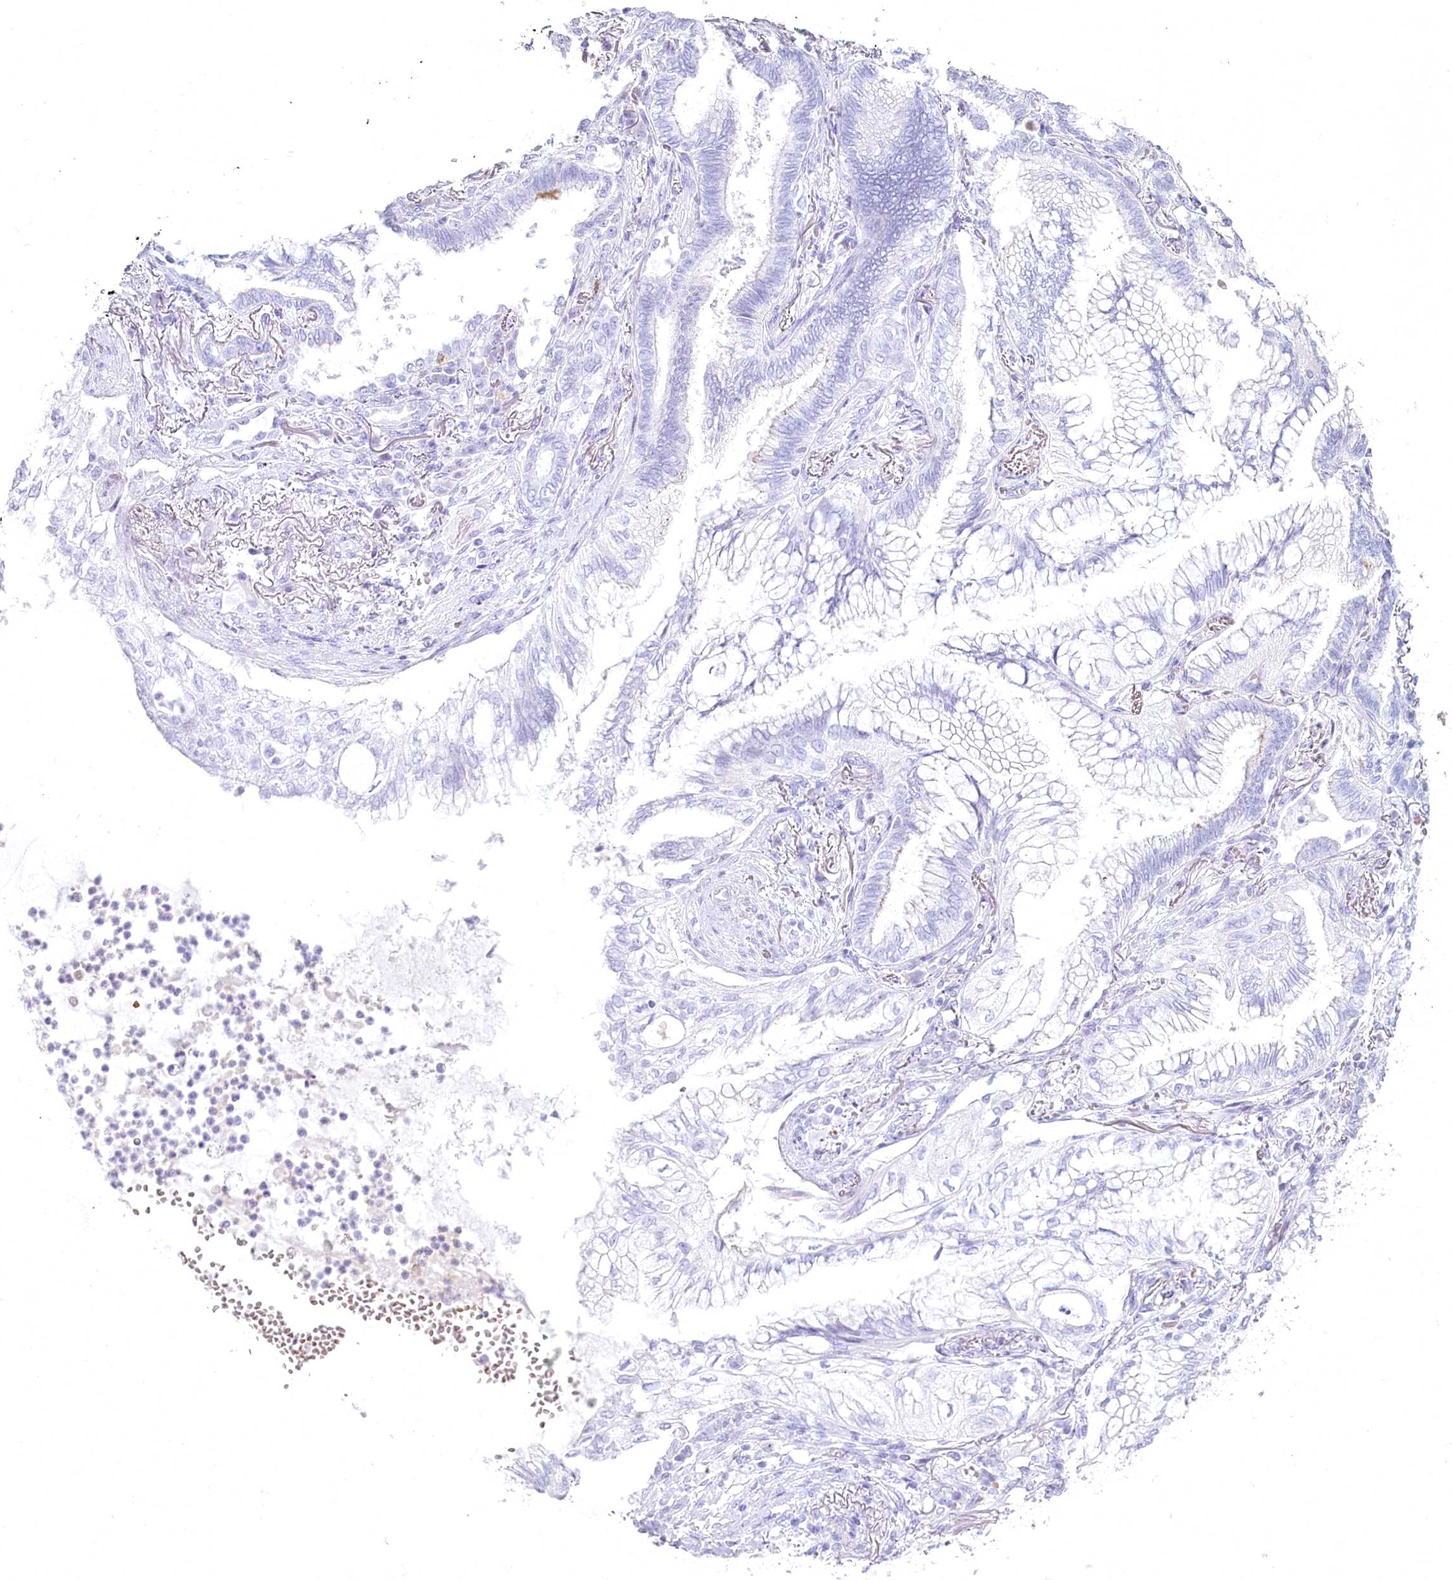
{"staining": {"intensity": "negative", "quantity": "none", "location": "none"}, "tissue": "lung cancer", "cell_type": "Tumor cells", "image_type": "cancer", "snomed": [{"axis": "morphology", "description": "Adenocarcinoma, NOS"}, {"axis": "topography", "description": "Lung"}], "caption": "An image of lung adenocarcinoma stained for a protein demonstrates no brown staining in tumor cells.", "gene": "IFIT5", "patient": {"sex": "female", "age": 70}}